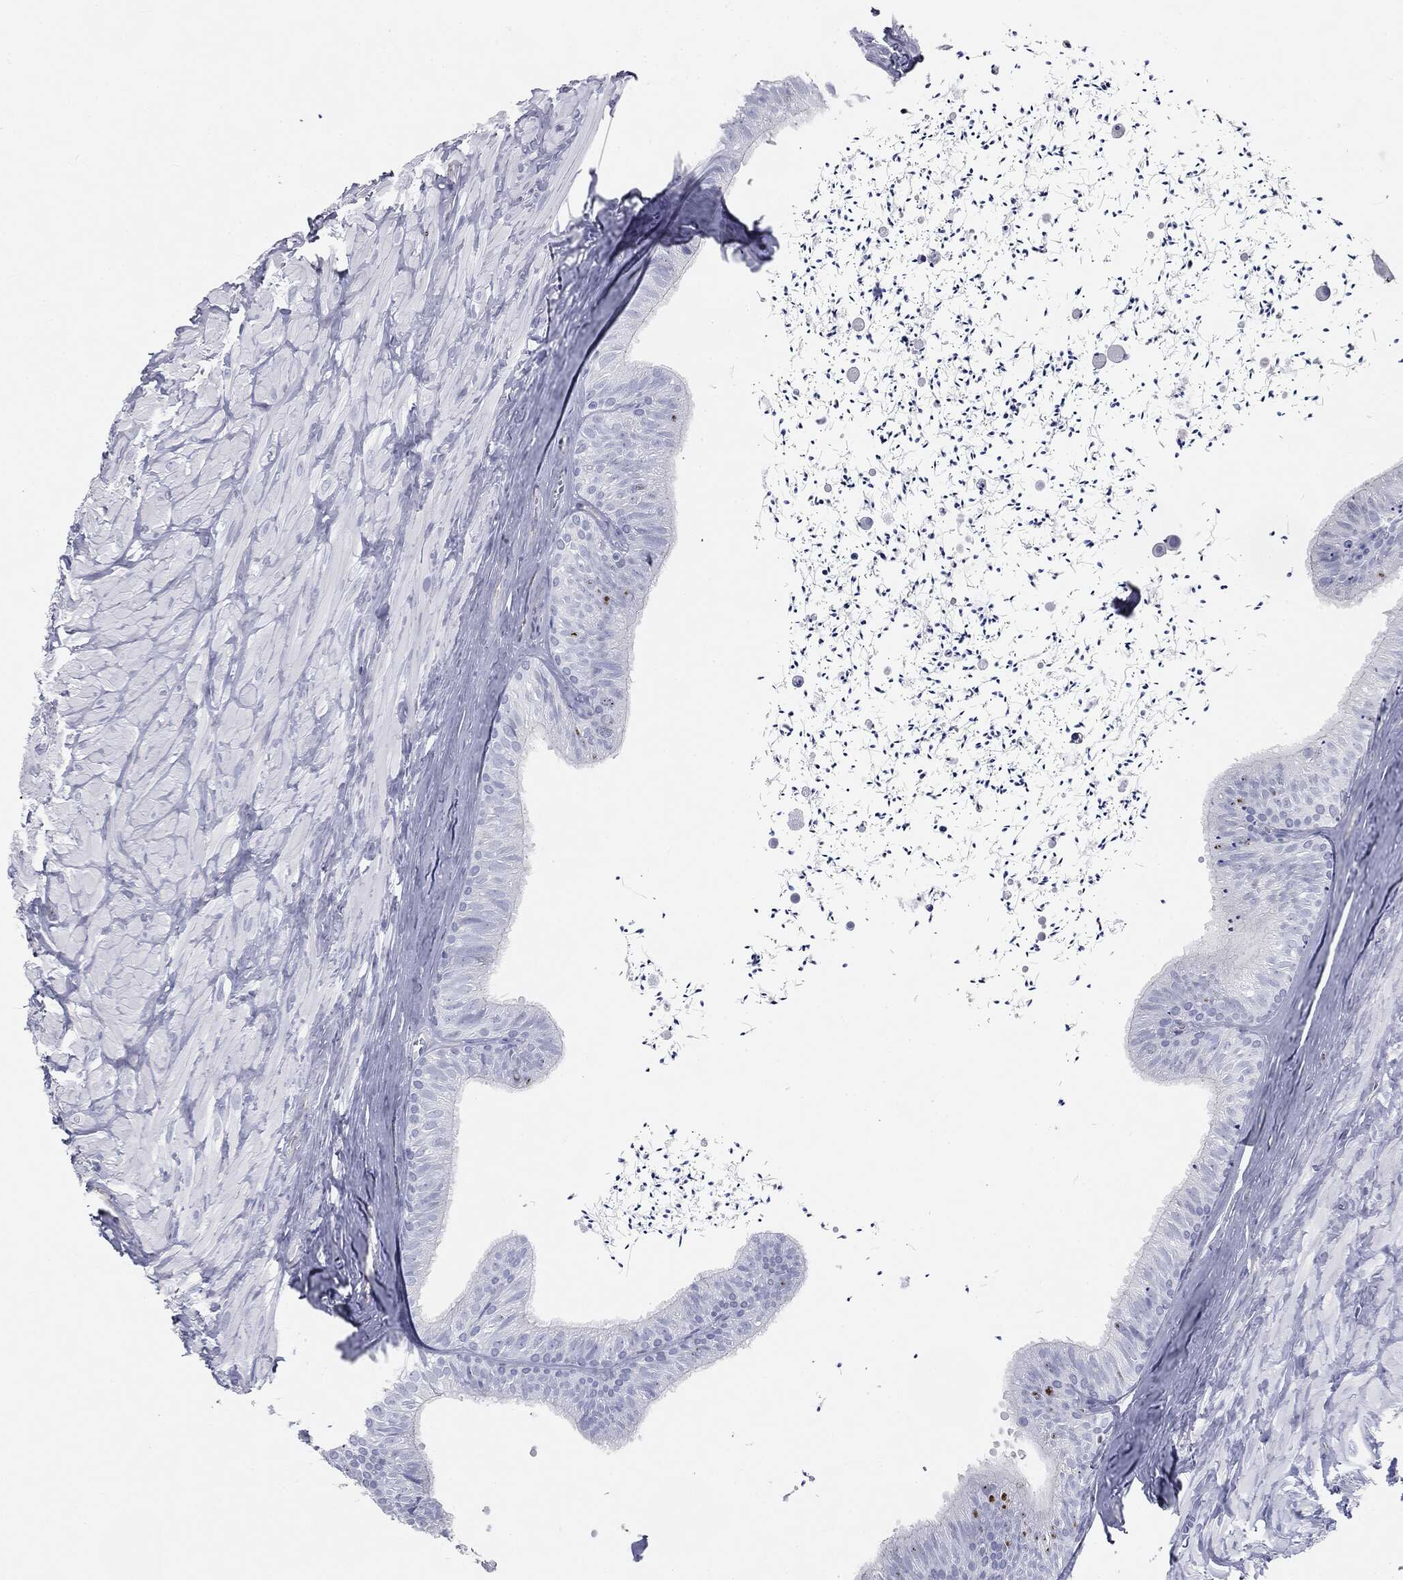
{"staining": {"intensity": "negative", "quantity": "none", "location": "none"}, "tissue": "epididymis", "cell_type": "Glandular cells", "image_type": "normal", "snomed": [{"axis": "morphology", "description": "Normal tissue, NOS"}, {"axis": "topography", "description": "Epididymis"}], "caption": "The image displays no significant staining in glandular cells of epididymis.", "gene": "MUC5AC", "patient": {"sex": "male", "age": 32}}